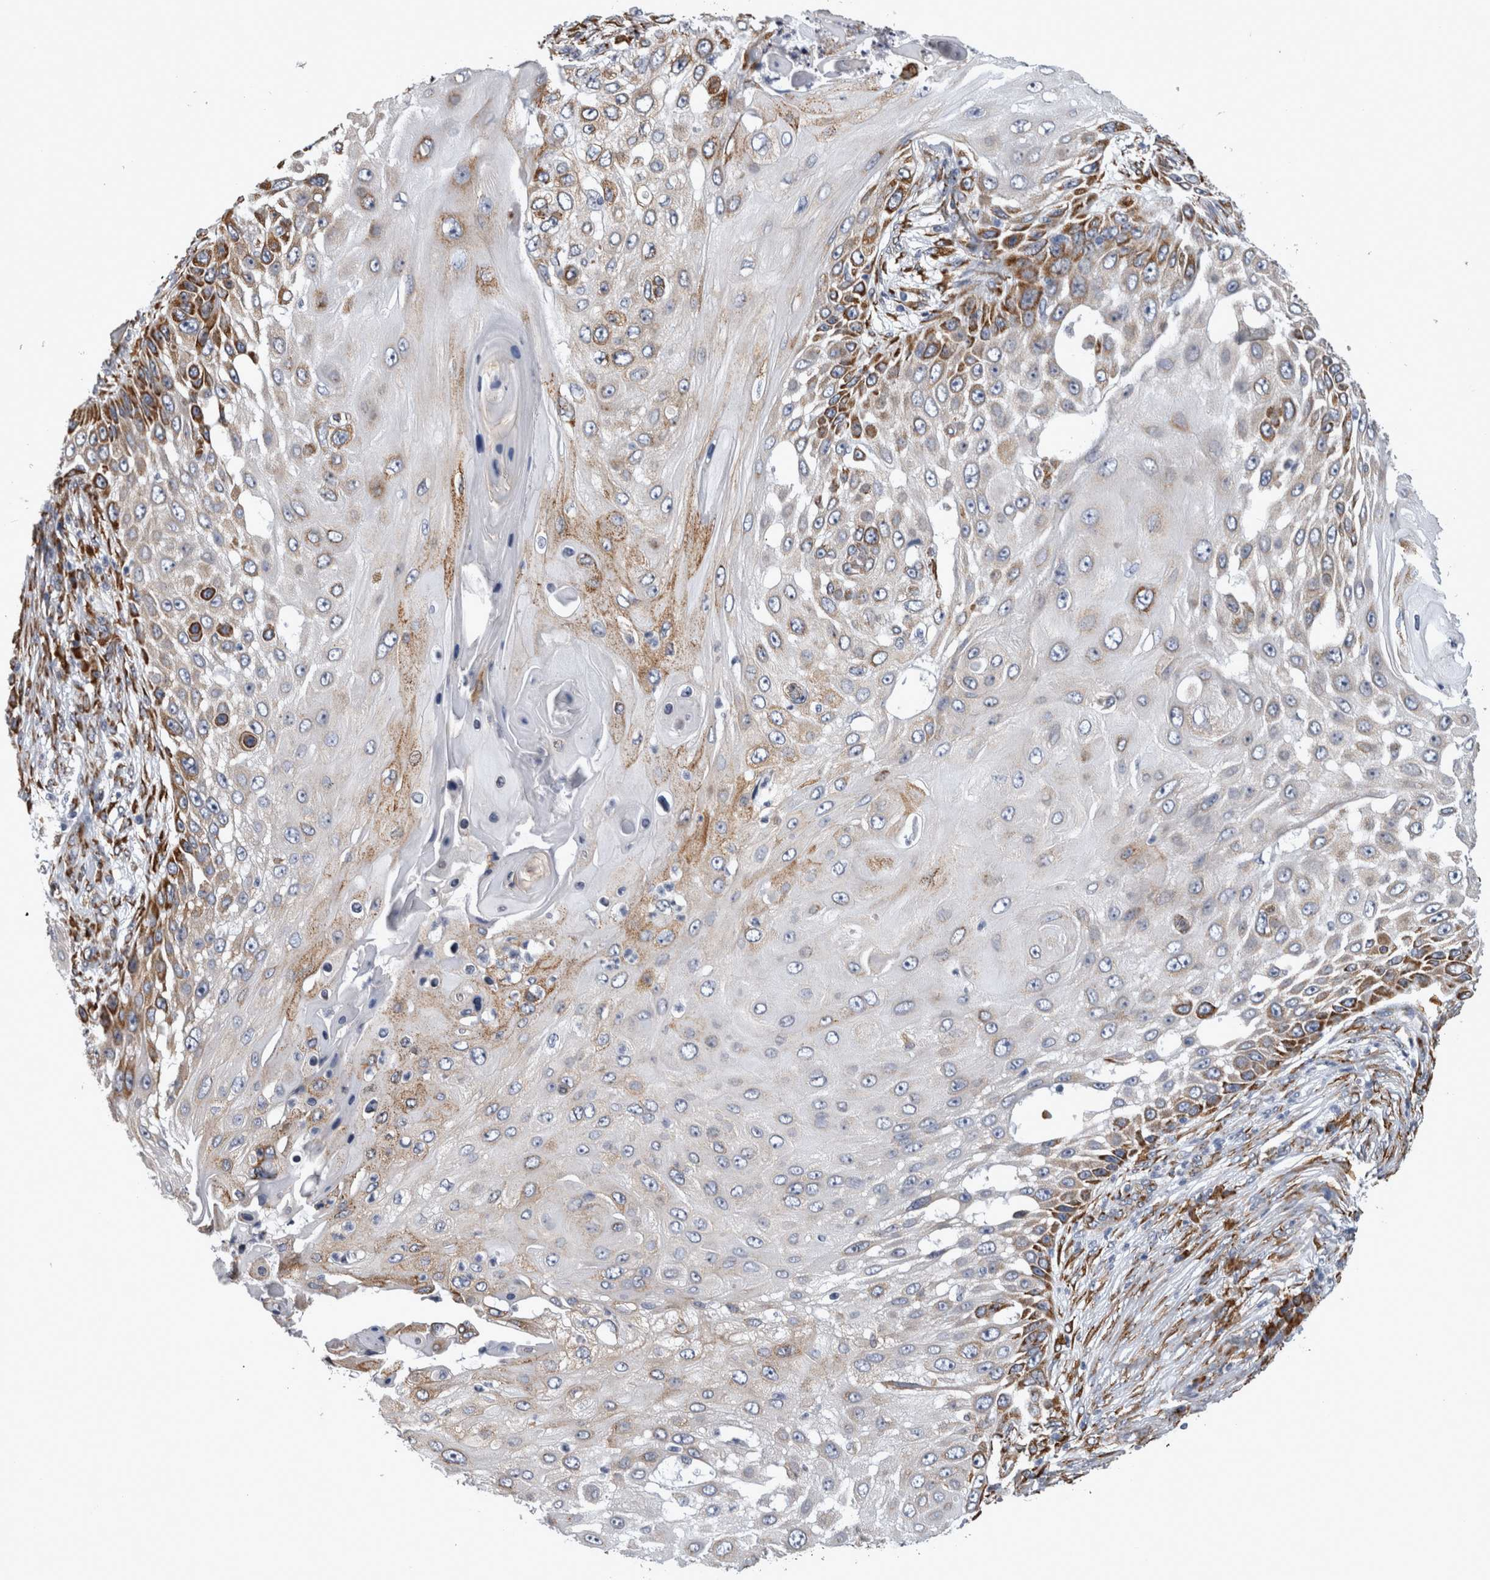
{"staining": {"intensity": "moderate", "quantity": ">75%", "location": "cytoplasmic/membranous"}, "tissue": "skin cancer", "cell_type": "Tumor cells", "image_type": "cancer", "snomed": [{"axis": "morphology", "description": "Squamous cell carcinoma, NOS"}, {"axis": "topography", "description": "Skin"}], "caption": "Immunohistochemical staining of skin squamous cell carcinoma reveals moderate cytoplasmic/membranous protein staining in approximately >75% of tumor cells.", "gene": "FHIP2B", "patient": {"sex": "female", "age": 44}}